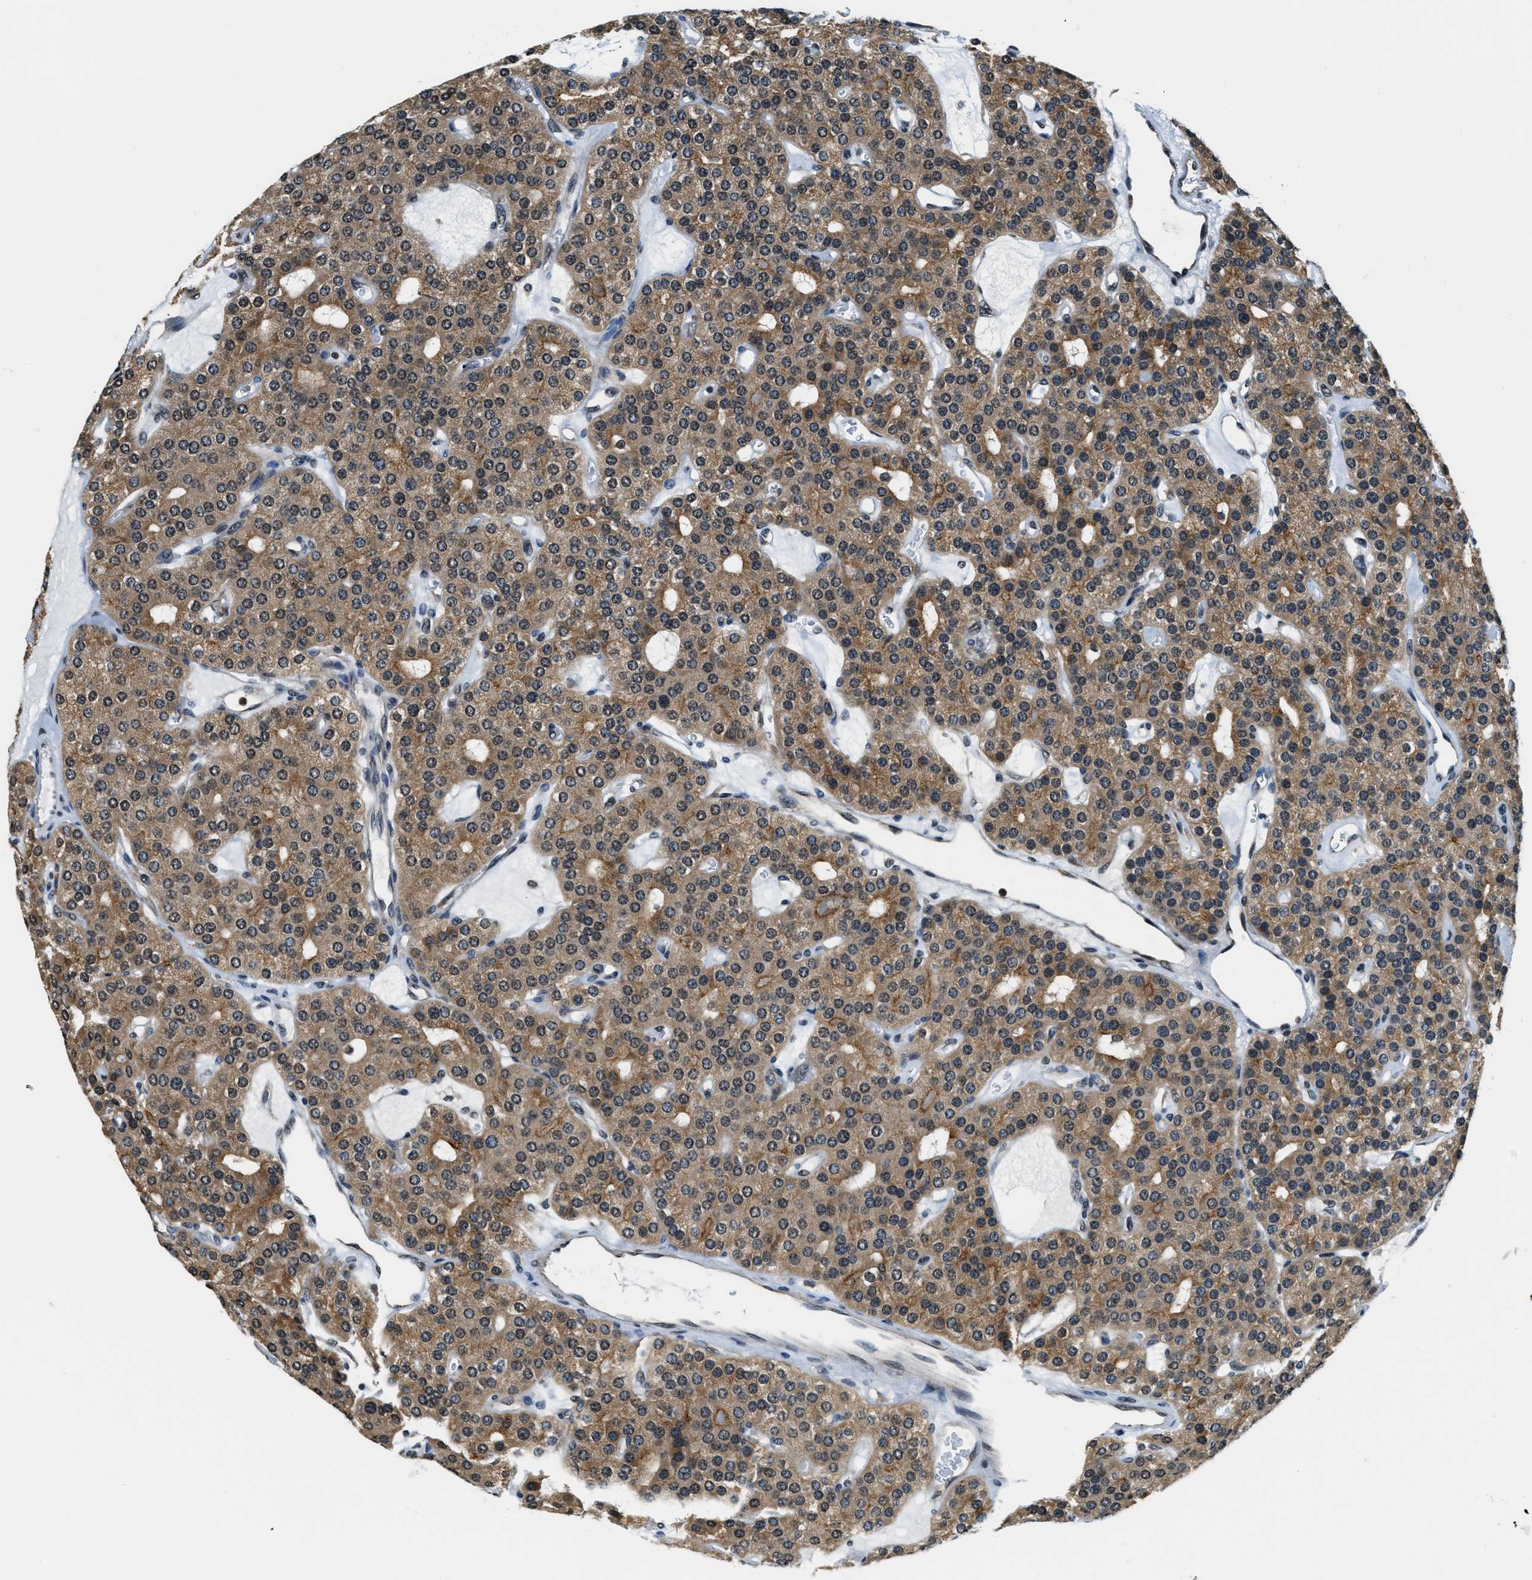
{"staining": {"intensity": "moderate", "quantity": ">75%", "location": "cytoplasmic/membranous"}, "tissue": "parathyroid gland", "cell_type": "Glandular cells", "image_type": "normal", "snomed": [{"axis": "morphology", "description": "Normal tissue, NOS"}, {"axis": "morphology", "description": "Adenoma, NOS"}, {"axis": "topography", "description": "Parathyroid gland"}], "caption": "About >75% of glandular cells in normal human parathyroid gland demonstrate moderate cytoplasmic/membranous protein staining as visualized by brown immunohistochemical staining.", "gene": "RAB11FIP1", "patient": {"sex": "female", "age": 86}}